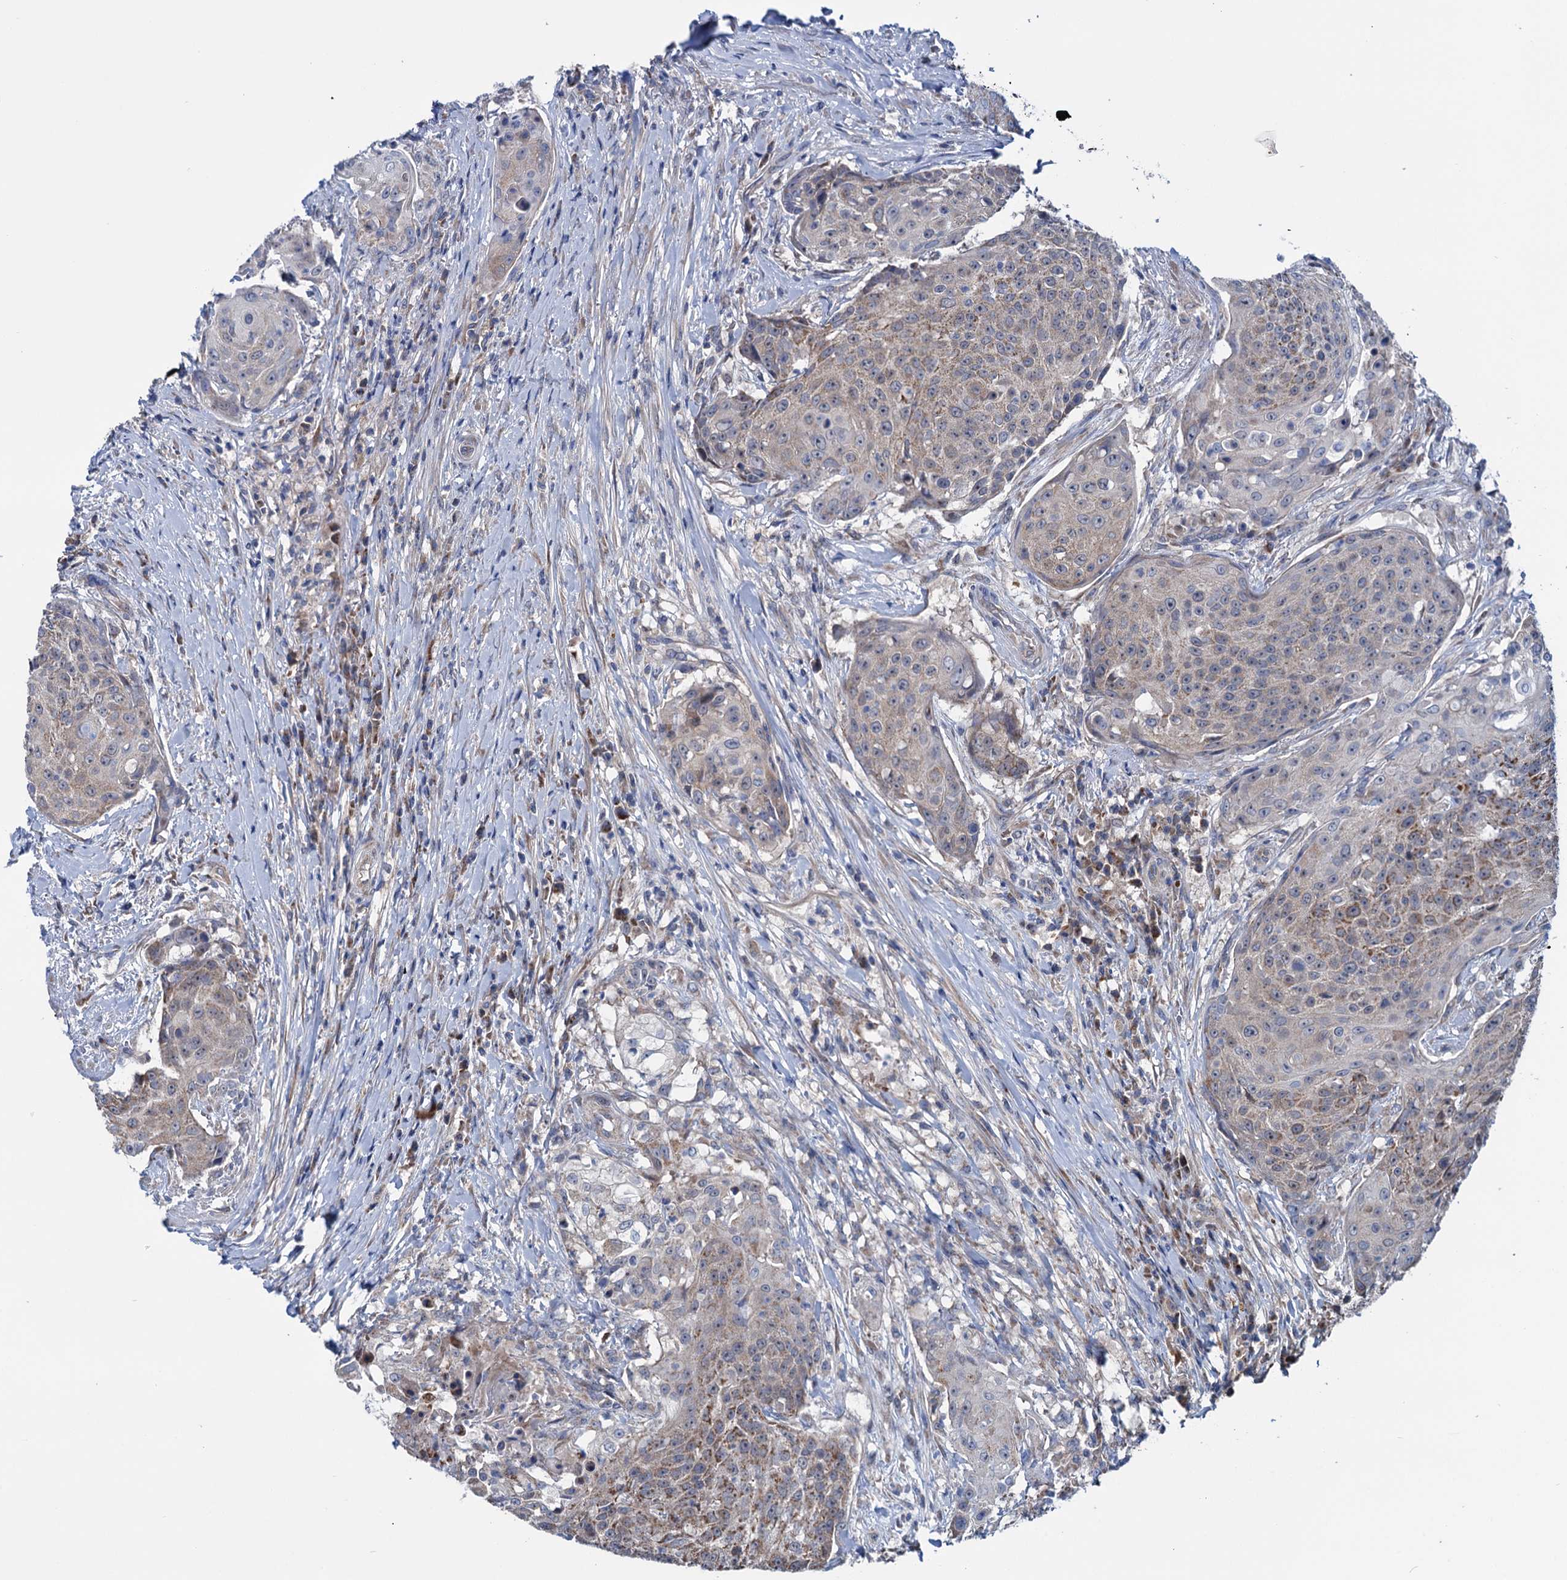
{"staining": {"intensity": "moderate", "quantity": ">75%", "location": "cytoplasmic/membranous"}, "tissue": "urothelial cancer", "cell_type": "Tumor cells", "image_type": "cancer", "snomed": [{"axis": "morphology", "description": "Urothelial carcinoma, High grade"}, {"axis": "topography", "description": "Urinary bladder"}], "caption": "Human high-grade urothelial carcinoma stained with a brown dye demonstrates moderate cytoplasmic/membranous positive positivity in approximately >75% of tumor cells.", "gene": "EYA4", "patient": {"sex": "female", "age": 63}}